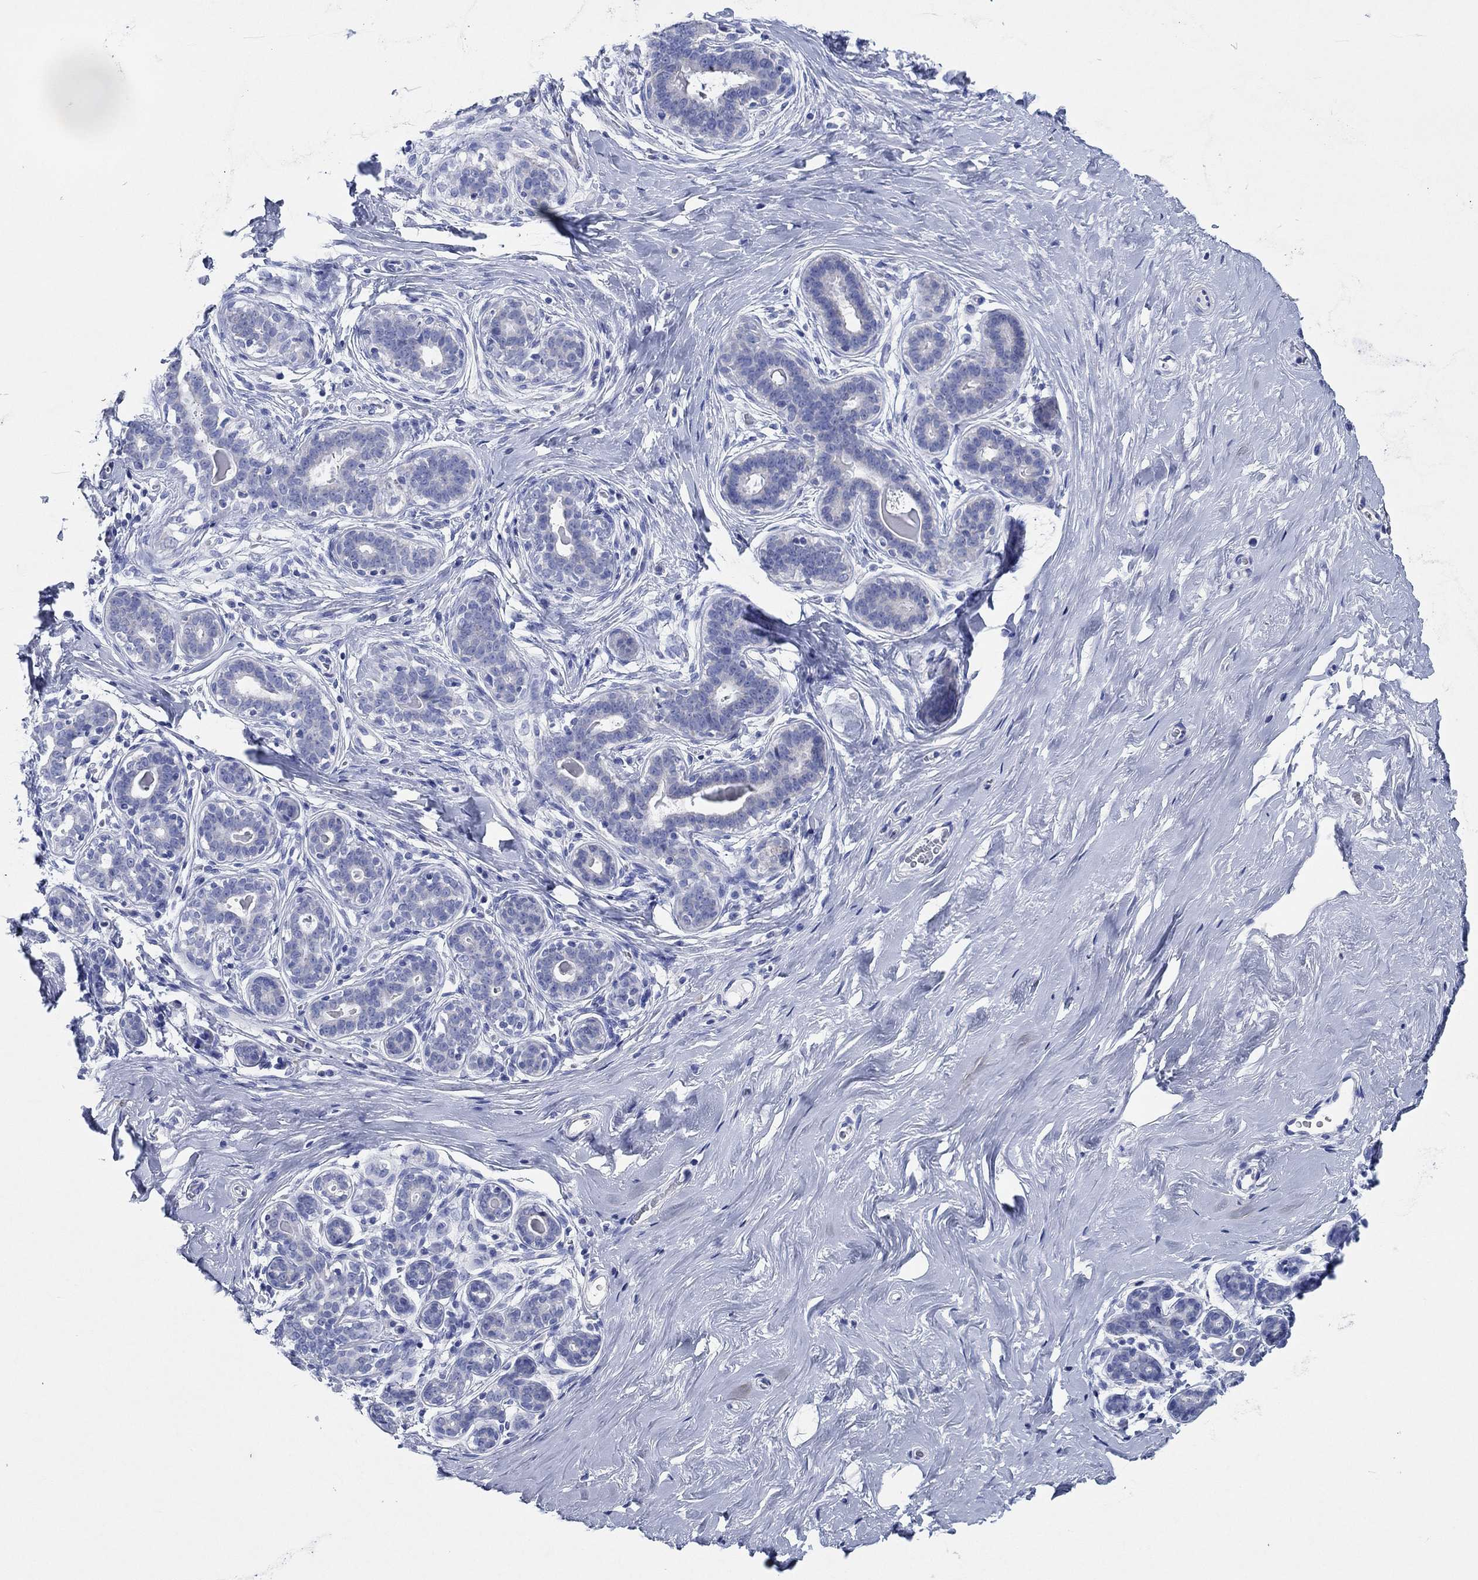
{"staining": {"intensity": "negative", "quantity": "none", "location": "none"}, "tissue": "breast", "cell_type": "Adipocytes", "image_type": "normal", "snomed": [{"axis": "morphology", "description": "Normal tissue, NOS"}, {"axis": "topography", "description": "Skin"}, {"axis": "topography", "description": "Breast"}], "caption": "Immunohistochemistry of unremarkable breast exhibits no positivity in adipocytes. The staining is performed using DAB brown chromogen with nuclei counter-stained in using hematoxylin.", "gene": "HCRT", "patient": {"sex": "female", "age": 43}}